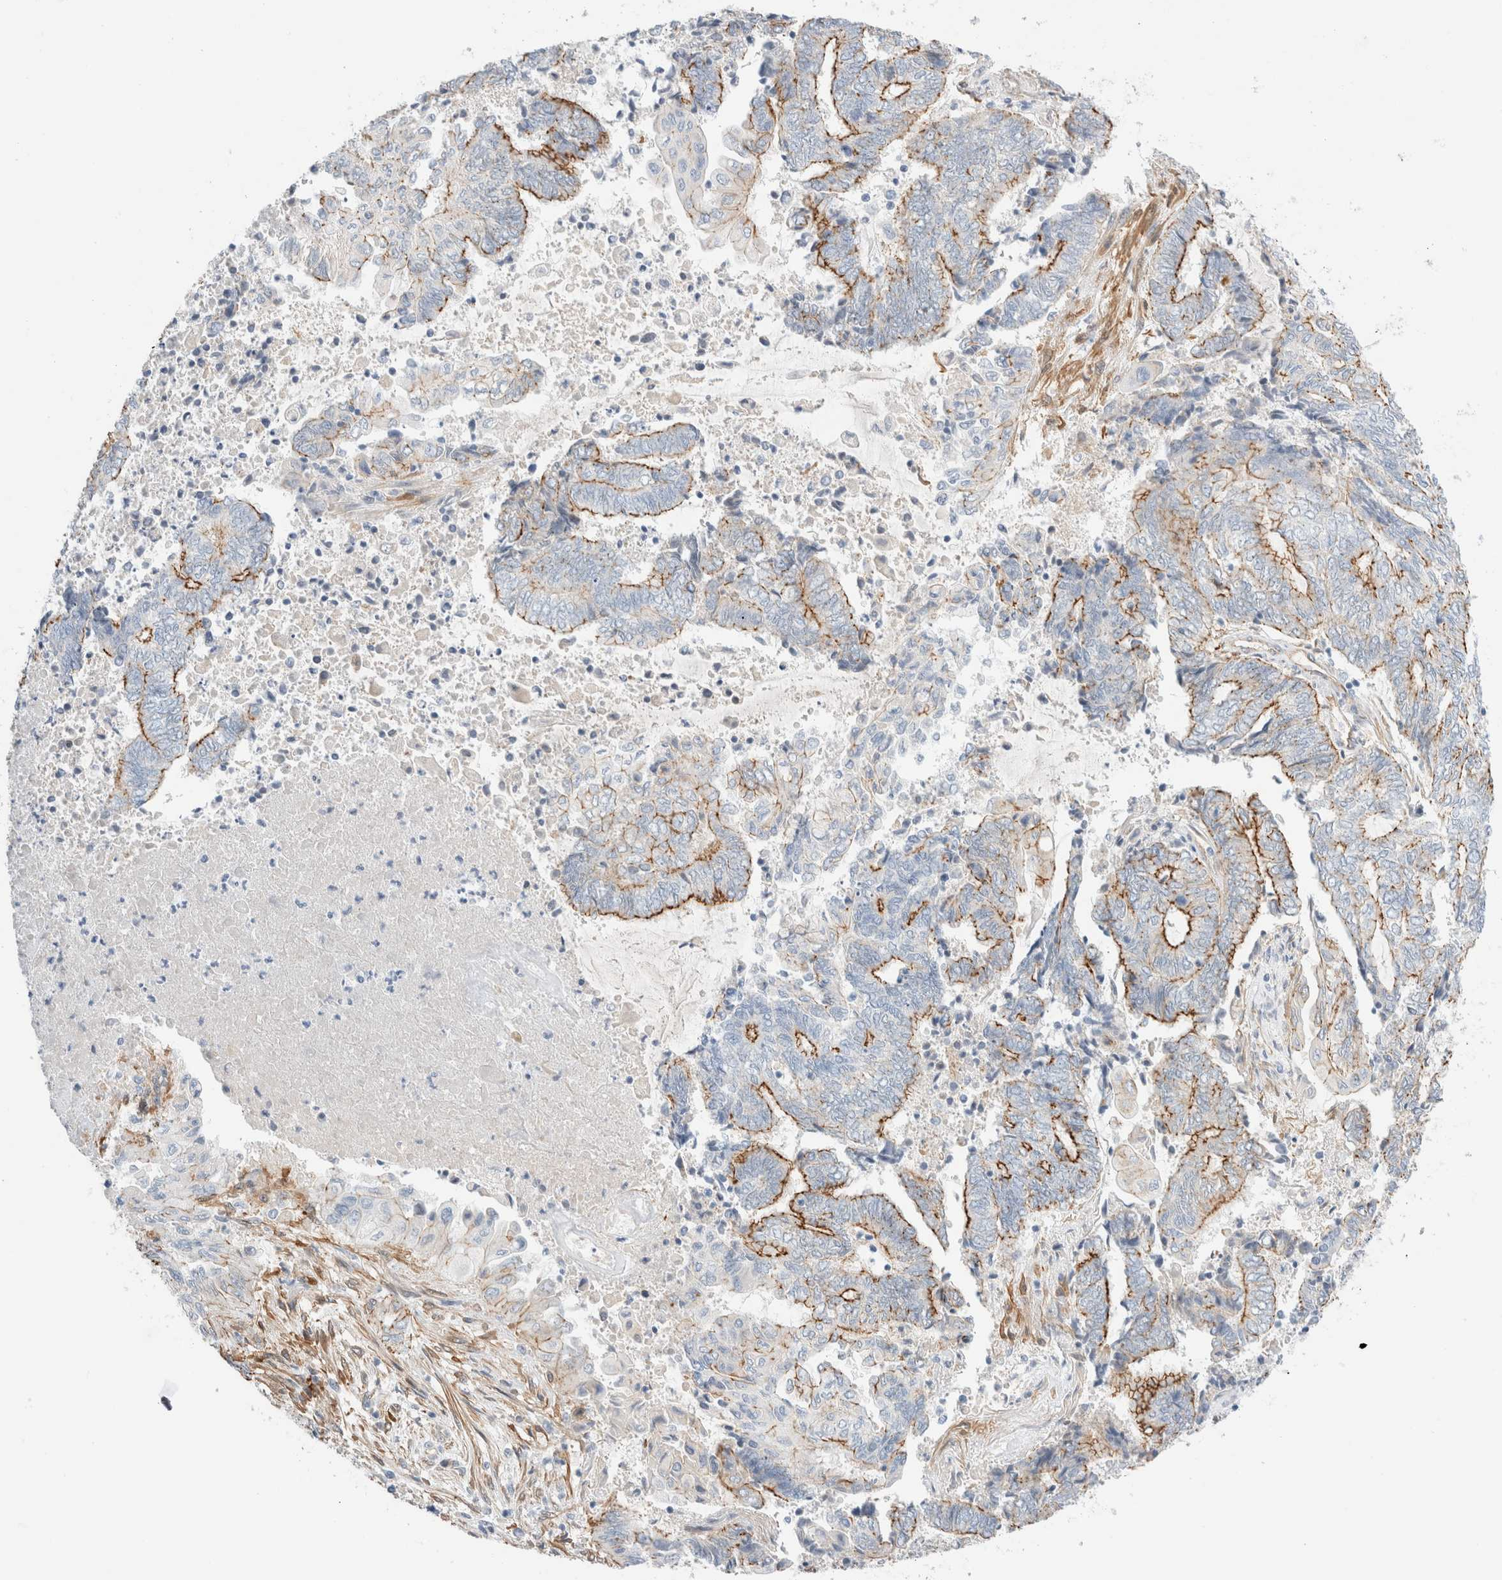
{"staining": {"intensity": "strong", "quantity": "25%-75%", "location": "cytoplasmic/membranous"}, "tissue": "endometrial cancer", "cell_type": "Tumor cells", "image_type": "cancer", "snomed": [{"axis": "morphology", "description": "Adenocarcinoma, NOS"}, {"axis": "topography", "description": "Uterus"}, {"axis": "topography", "description": "Endometrium"}], "caption": "Protein expression analysis of human endometrial adenocarcinoma reveals strong cytoplasmic/membranous expression in about 25%-75% of tumor cells.", "gene": "LMCD1", "patient": {"sex": "female", "age": 70}}